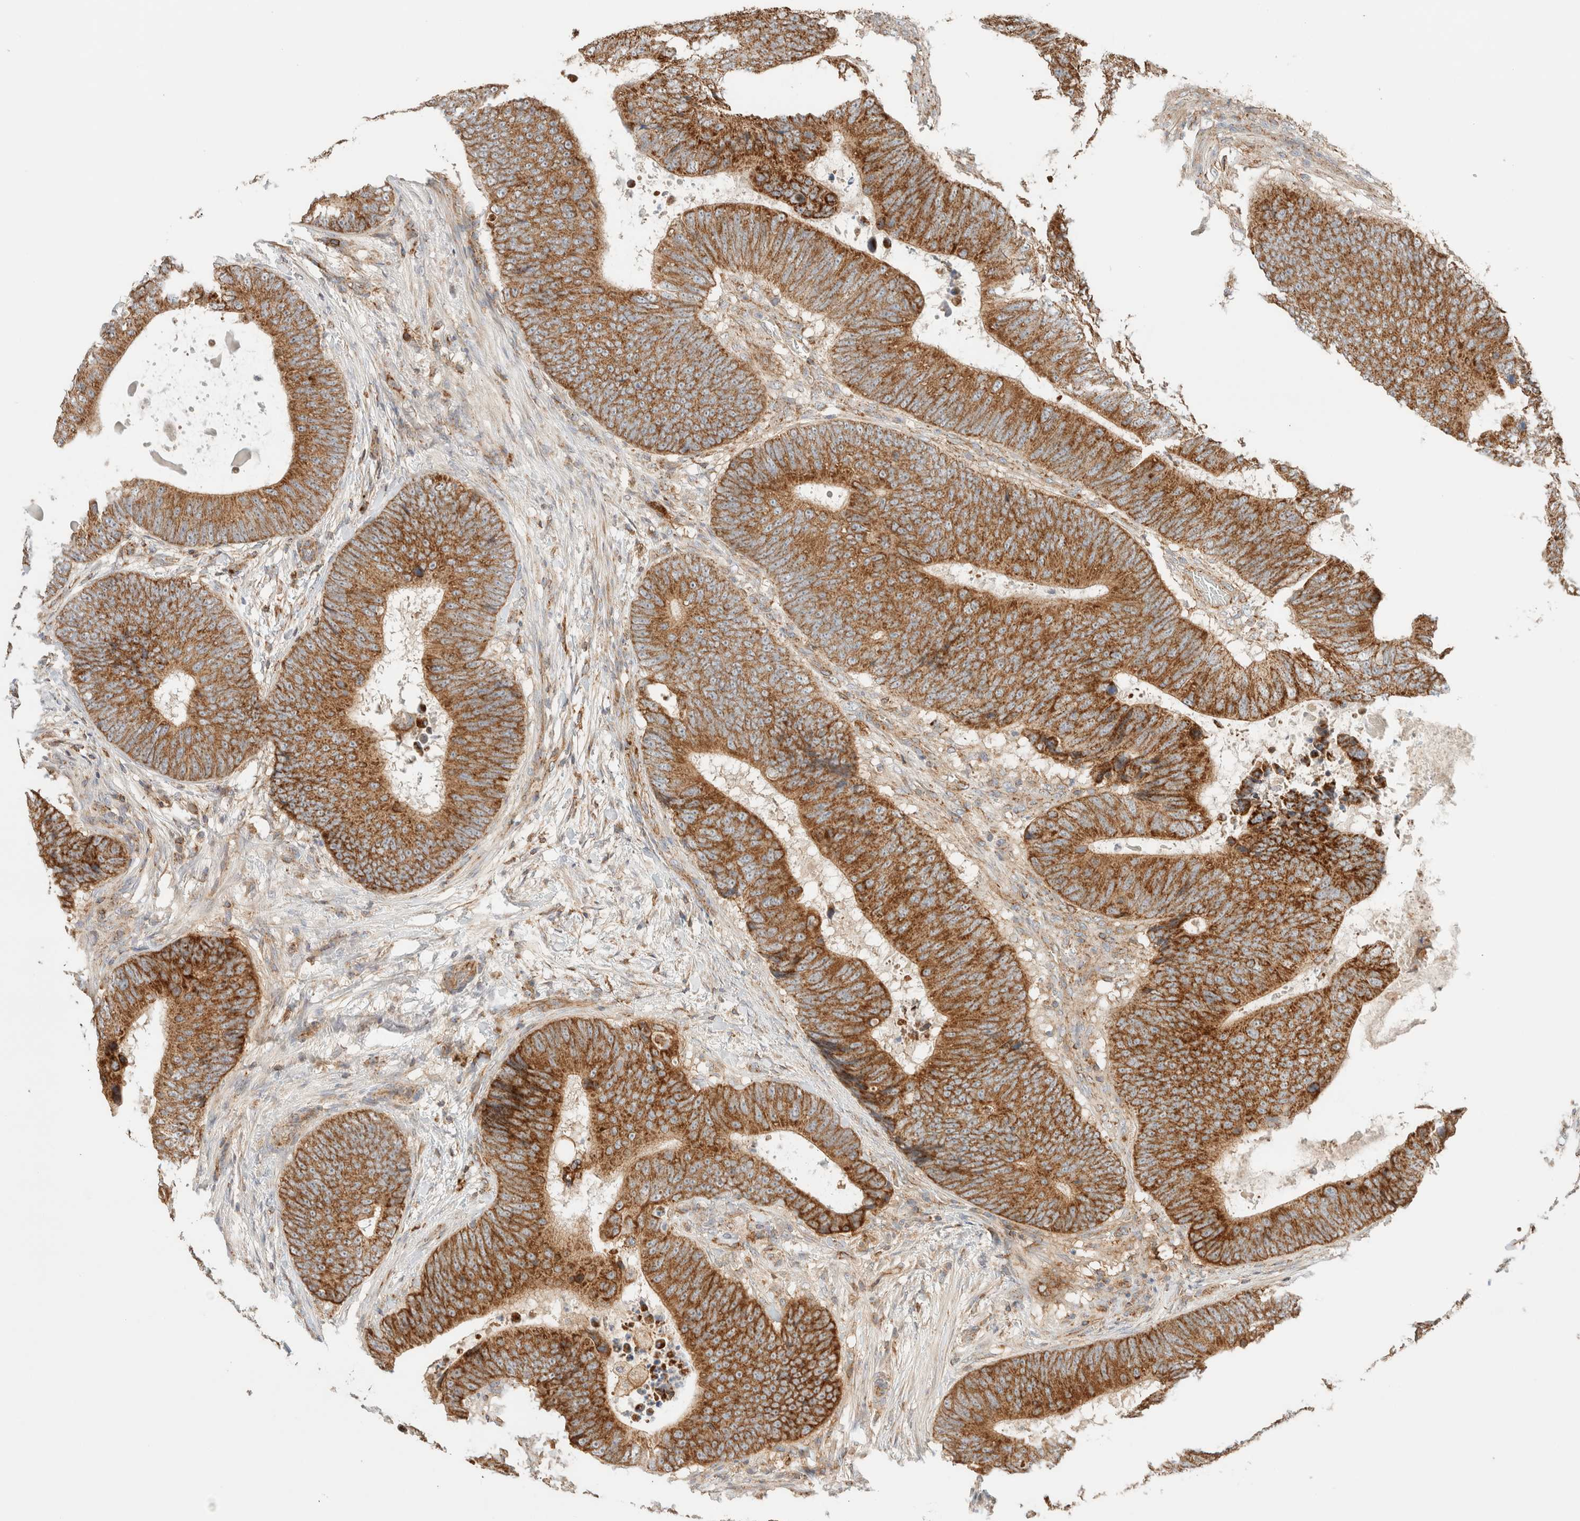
{"staining": {"intensity": "strong", "quantity": ">75%", "location": "cytoplasmic/membranous"}, "tissue": "colorectal cancer", "cell_type": "Tumor cells", "image_type": "cancer", "snomed": [{"axis": "morphology", "description": "Adenocarcinoma, NOS"}, {"axis": "topography", "description": "Colon"}], "caption": "Protein expression analysis of human adenocarcinoma (colorectal) reveals strong cytoplasmic/membranous staining in about >75% of tumor cells.", "gene": "MRM3", "patient": {"sex": "male", "age": 56}}